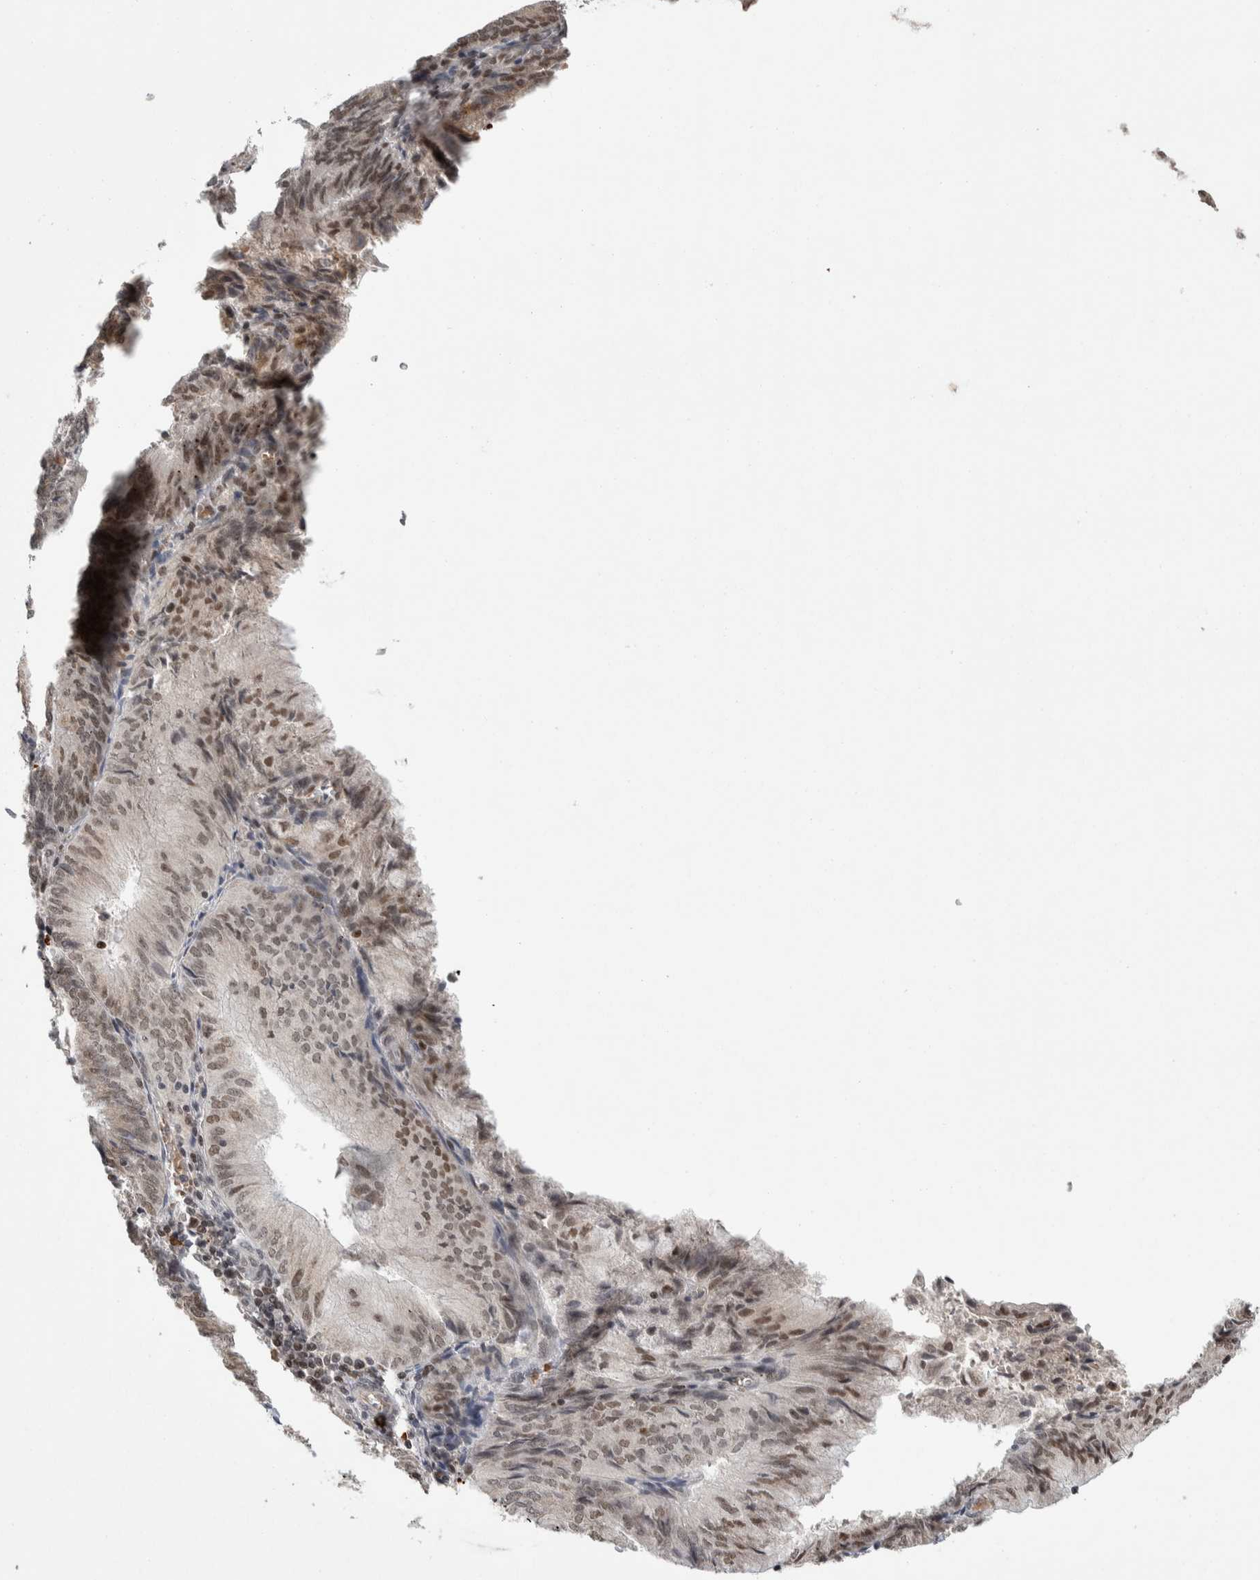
{"staining": {"intensity": "weak", "quantity": ">75%", "location": "nuclear"}, "tissue": "endometrial cancer", "cell_type": "Tumor cells", "image_type": "cancer", "snomed": [{"axis": "morphology", "description": "Adenocarcinoma, NOS"}, {"axis": "topography", "description": "Endometrium"}], "caption": "Endometrial adenocarcinoma stained for a protein demonstrates weak nuclear positivity in tumor cells. (Stains: DAB (3,3'-diaminobenzidine) in brown, nuclei in blue, Microscopy: brightfield microscopy at high magnification).", "gene": "ZNF592", "patient": {"sex": "female", "age": 81}}